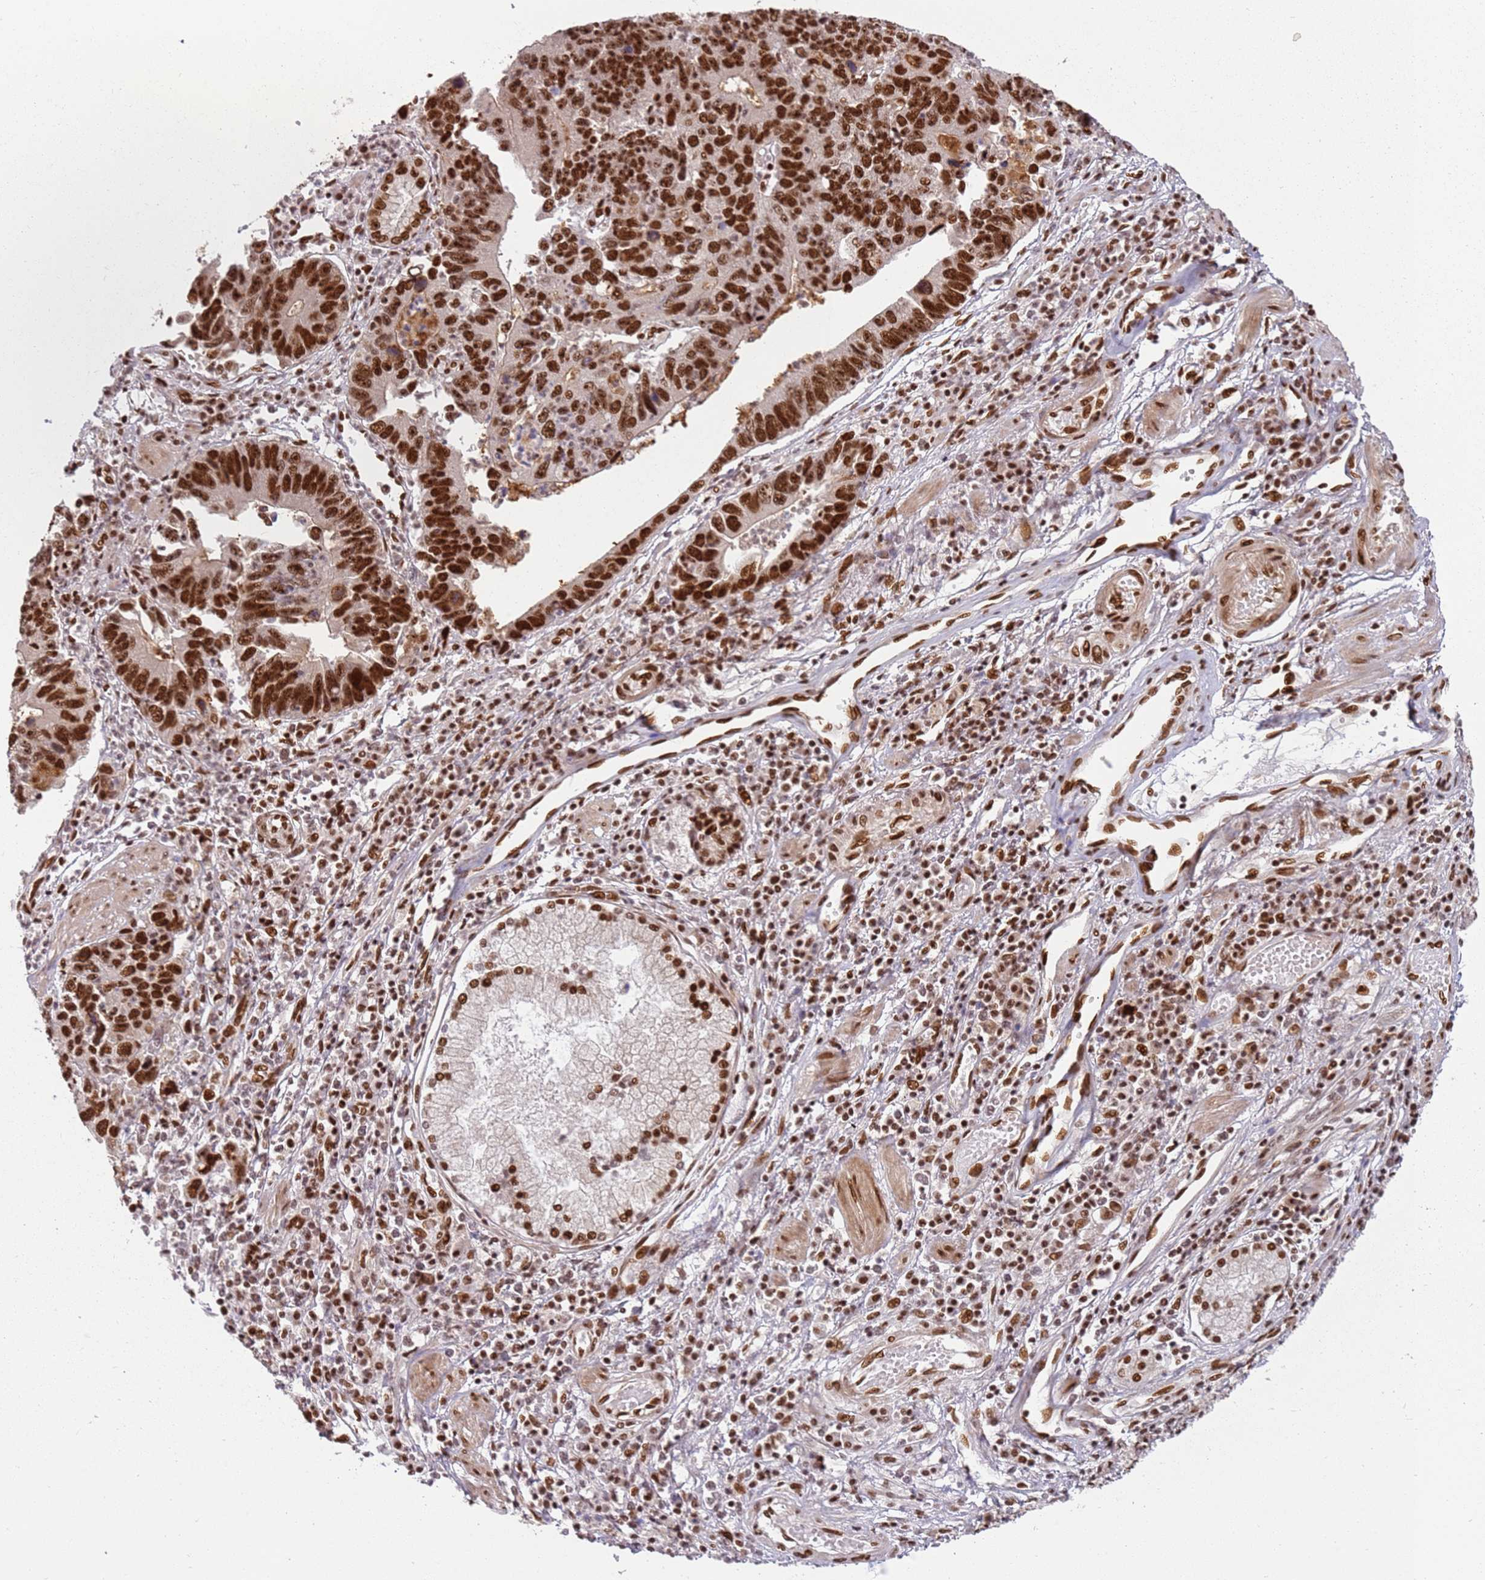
{"staining": {"intensity": "strong", "quantity": ">75%", "location": "nuclear"}, "tissue": "stomach cancer", "cell_type": "Tumor cells", "image_type": "cancer", "snomed": [{"axis": "morphology", "description": "Adenocarcinoma, NOS"}, {"axis": "topography", "description": "Stomach"}], "caption": "Tumor cells reveal high levels of strong nuclear expression in approximately >75% of cells in stomach cancer. The staining was performed using DAB (3,3'-diaminobenzidine), with brown indicating positive protein expression. Nuclei are stained blue with hematoxylin.", "gene": "TENT4A", "patient": {"sex": "male", "age": 59}}